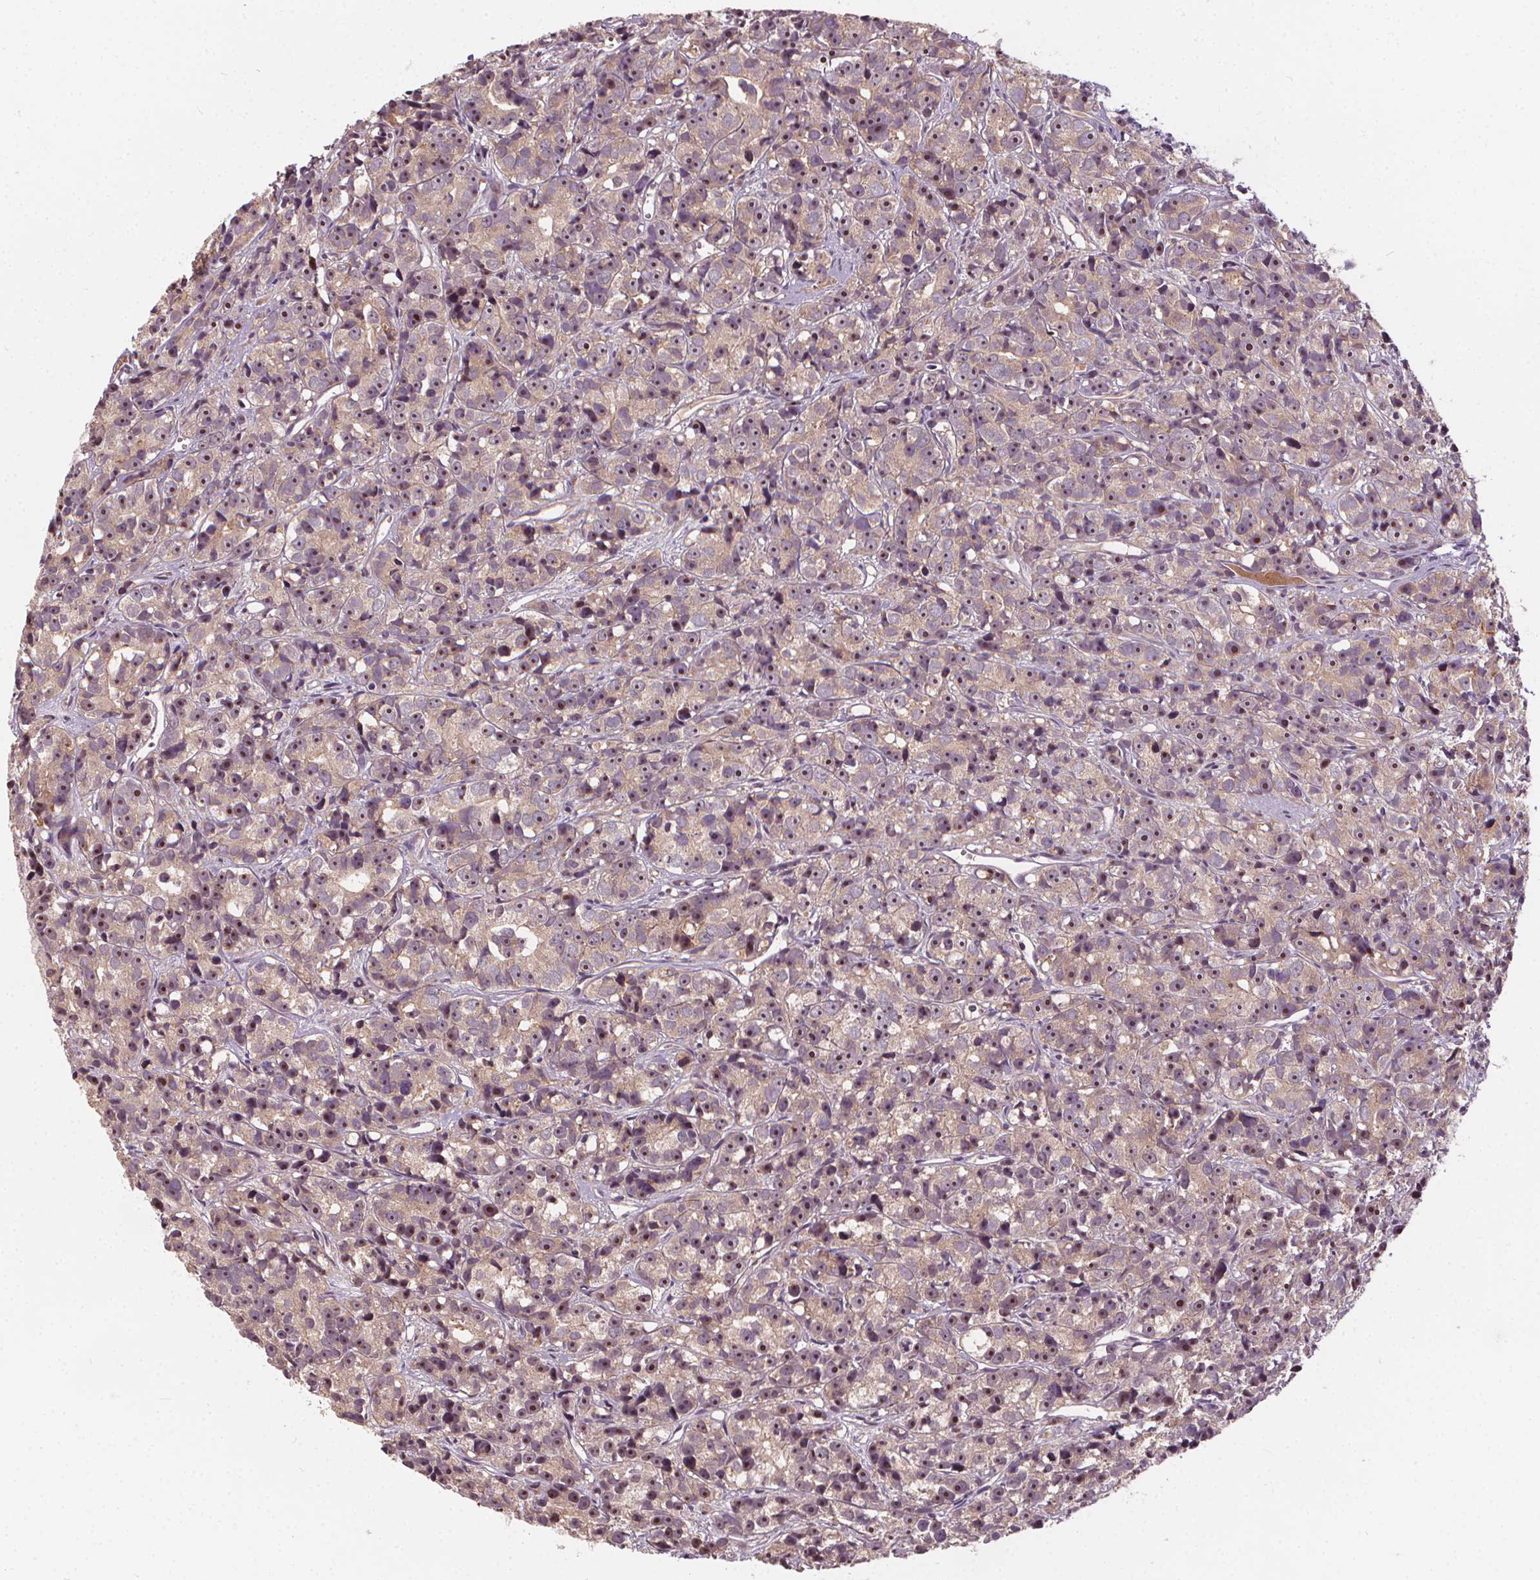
{"staining": {"intensity": "moderate", "quantity": ">75%", "location": "cytoplasmic/membranous,nuclear"}, "tissue": "prostate cancer", "cell_type": "Tumor cells", "image_type": "cancer", "snomed": [{"axis": "morphology", "description": "Adenocarcinoma, High grade"}, {"axis": "topography", "description": "Prostate"}], "caption": "Immunohistochemical staining of human prostate adenocarcinoma (high-grade) reveals medium levels of moderate cytoplasmic/membranous and nuclear protein expression in about >75% of tumor cells.", "gene": "IPO13", "patient": {"sex": "male", "age": 77}}